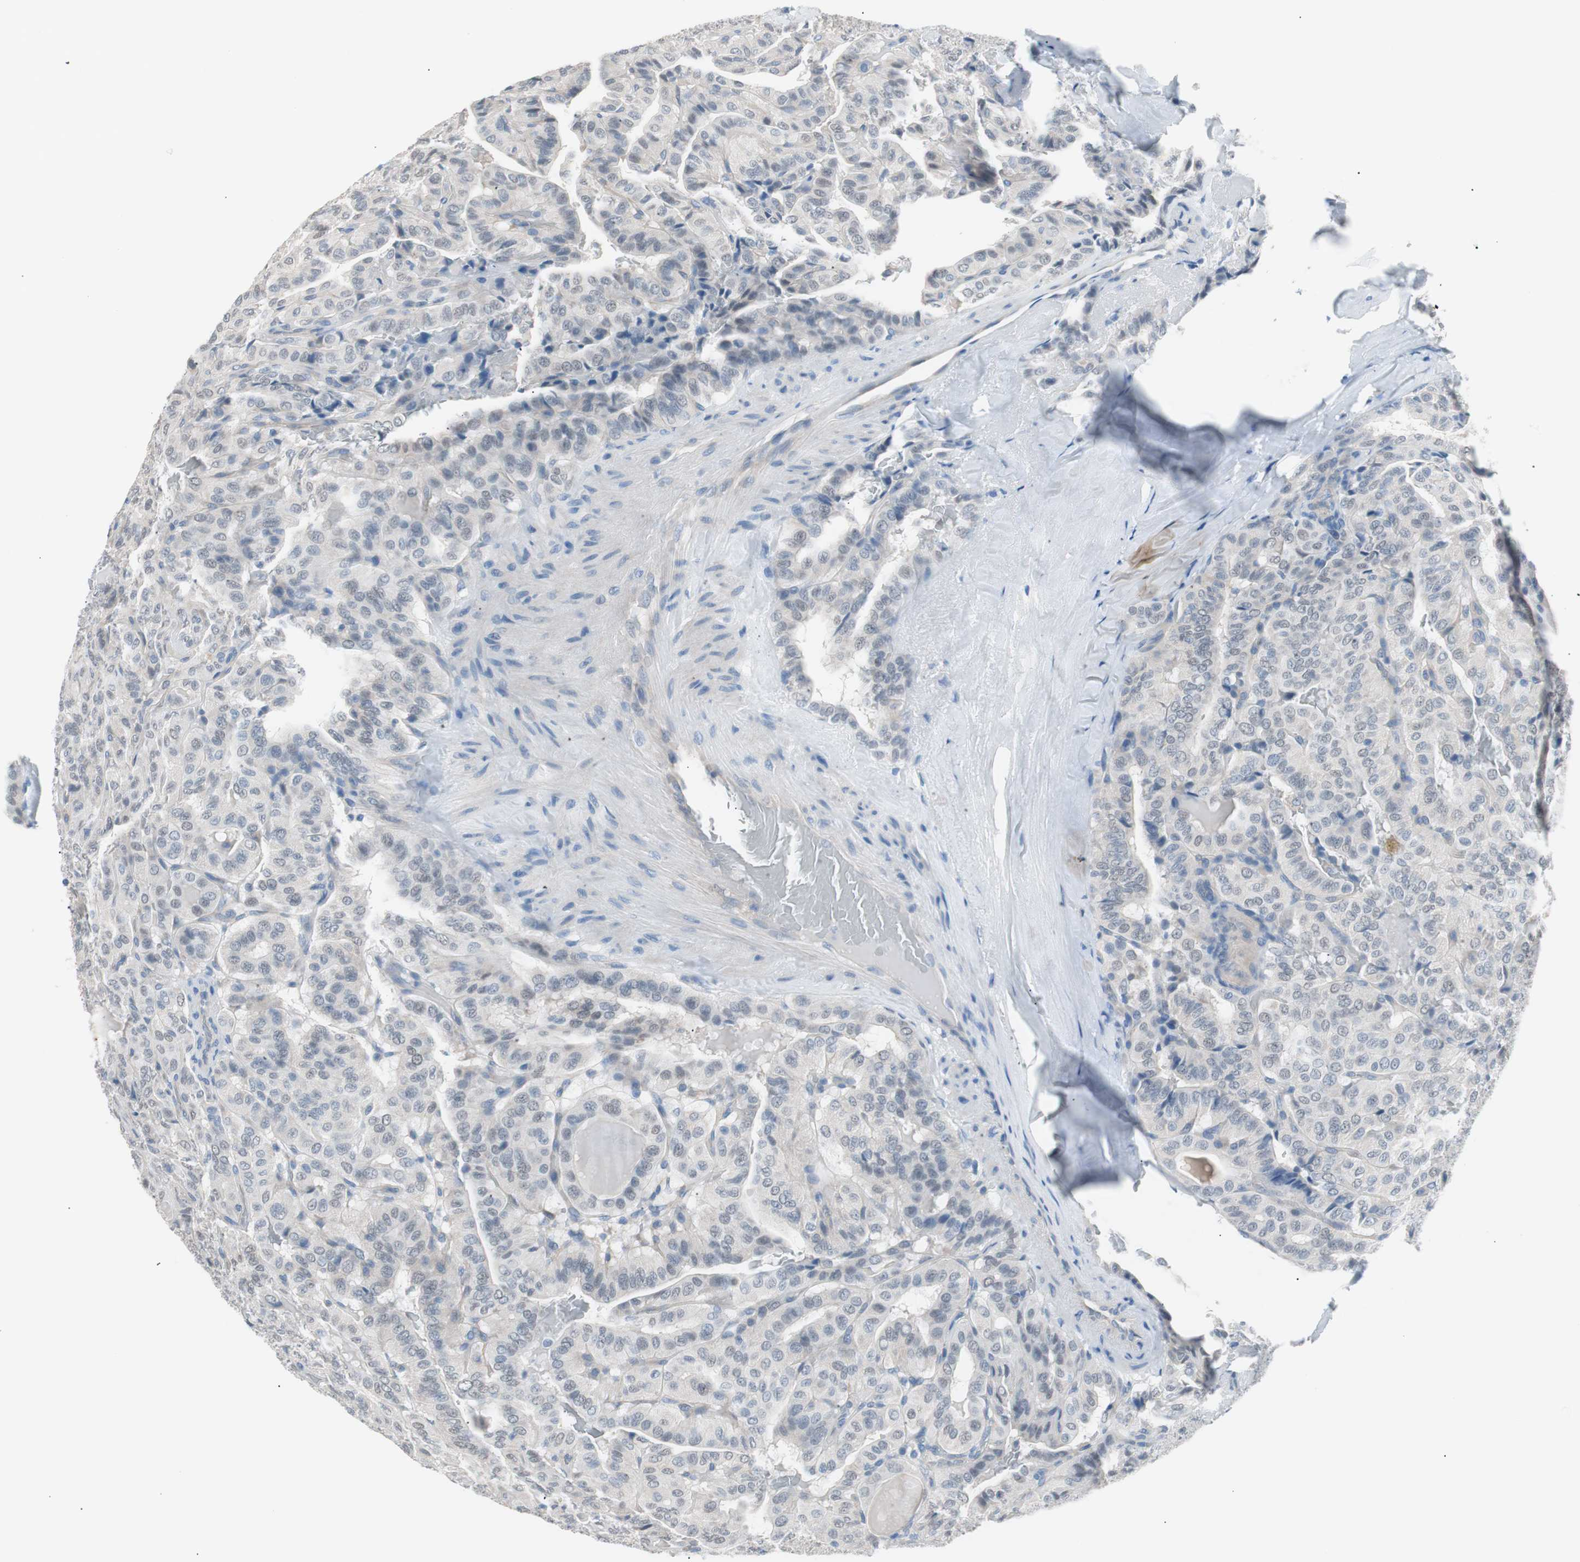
{"staining": {"intensity": "negative", "quantity": "none", "location": "none"}, "tissue": "thyroid cancer", "cell_type": "Tumor cells", "image_type": "cancer", "snomed": [{"axis": "morphology", "description": "Papillary adenocarcinoma, NOS"}, {"axis": "topography", "description": "Thyroid gland"}], "caption": "The micrograph reveals no significant staining in tumor cells of thyroid papillary adenocarcinoma. (Immunohistochemistry (ihc), brightfield microscopy, high magnification).", "gene": "VIL1", "patient": {"sex": "male", "age": 77}}